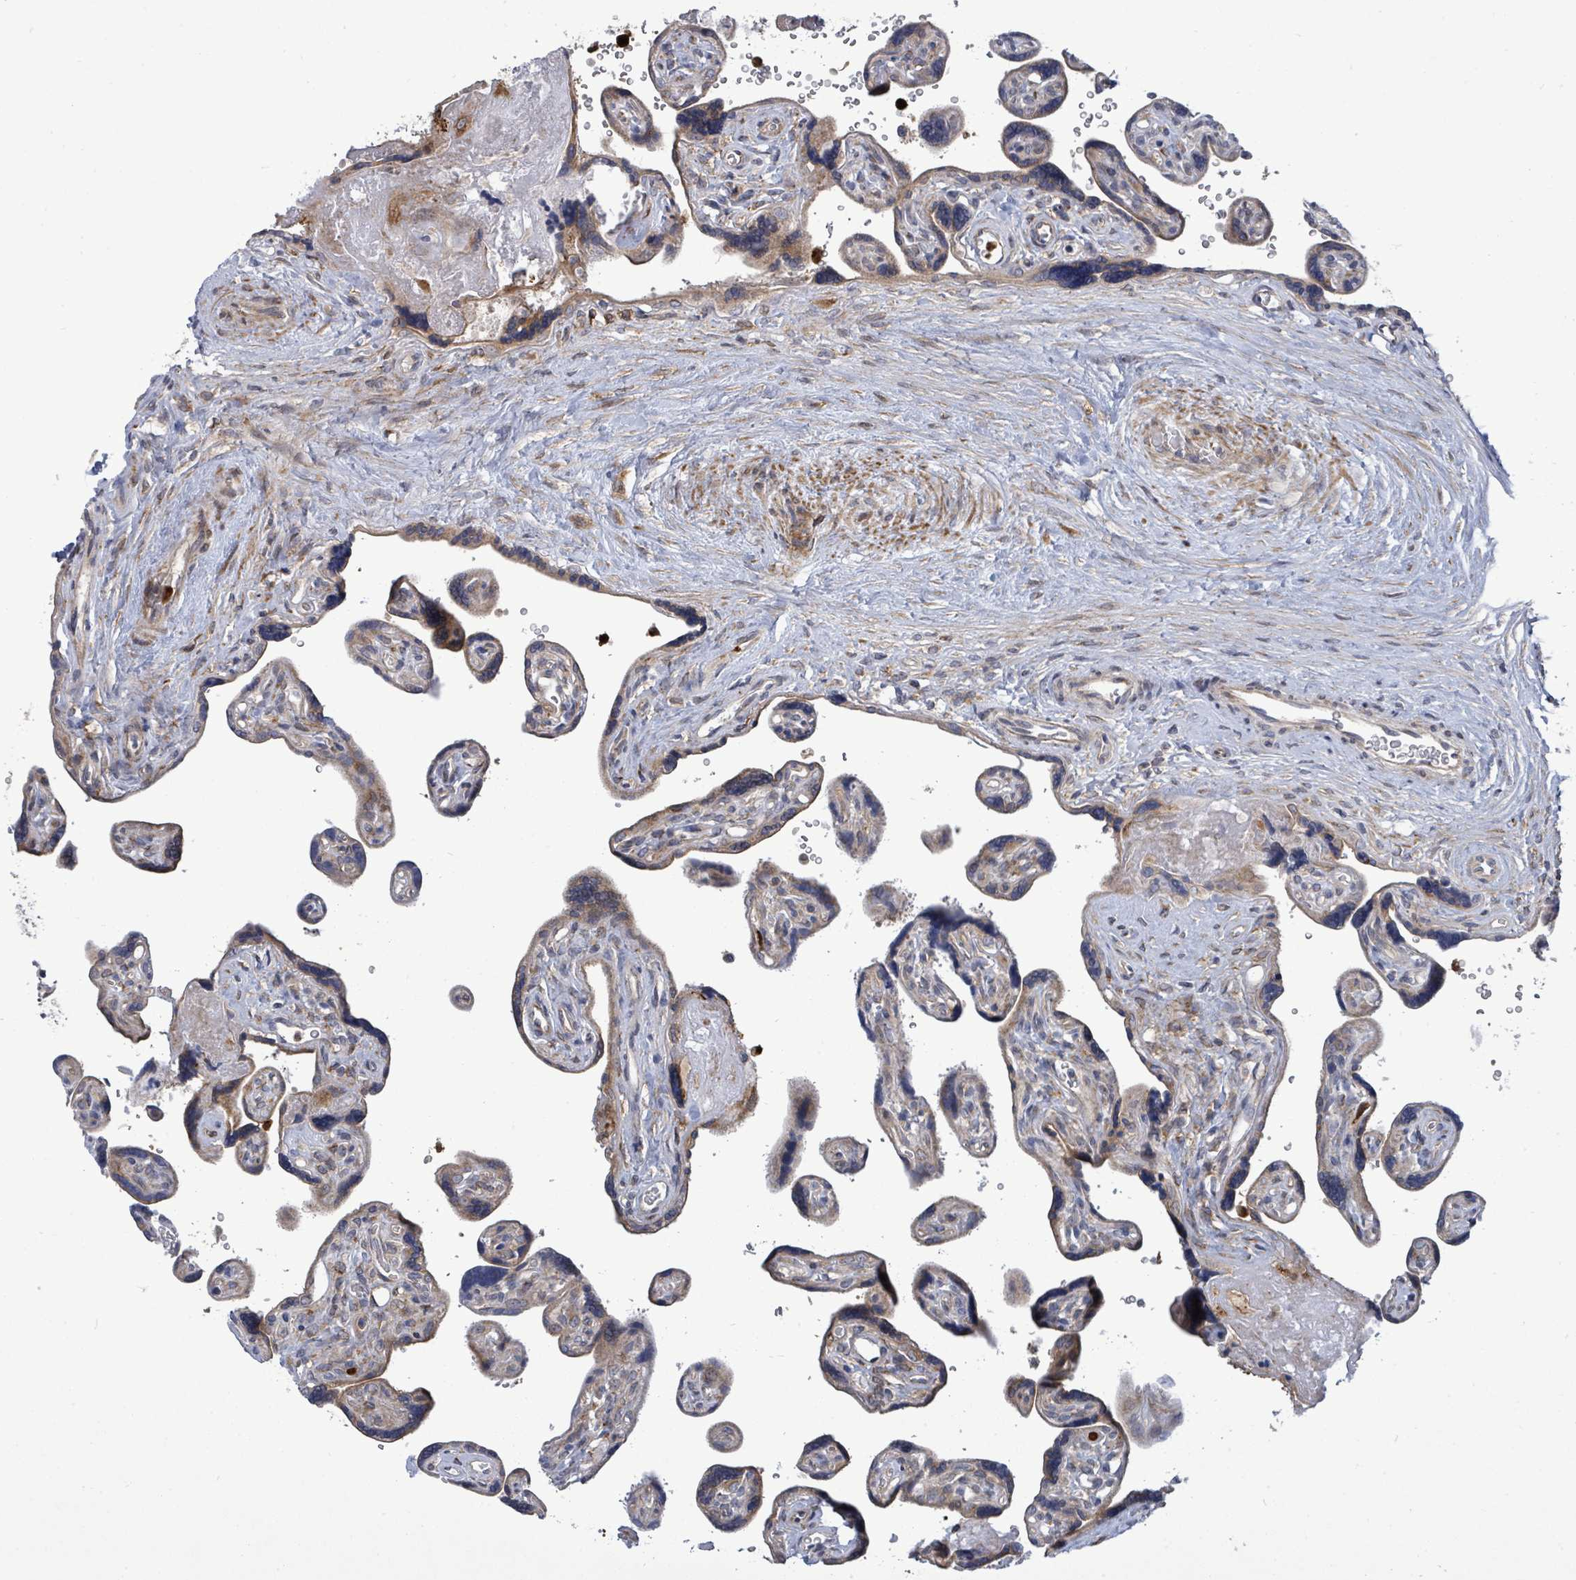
{"staining": {"intensity": "moderate", "quantity": ">75%", "location": "cytoplasmic/membranous"}, "tissue": "placenta", "cell_type": "Decidual cells", "image_type": "normal", "snomed": [{"axis": "morphology", "description": "Normal tissue, NOS"}, {"axis": "topography", "description": "Placenta"}], "caption": "IHC of normal placenta reveals medium levels of moderate cytoplasmic/membranous staining in approximately >75% of decidual cells. IHC stains the protein of interest in brown and the nuclei are stained blue.", "gene": "SAR1A", "patient": {"sex": "female", "age": 39}}